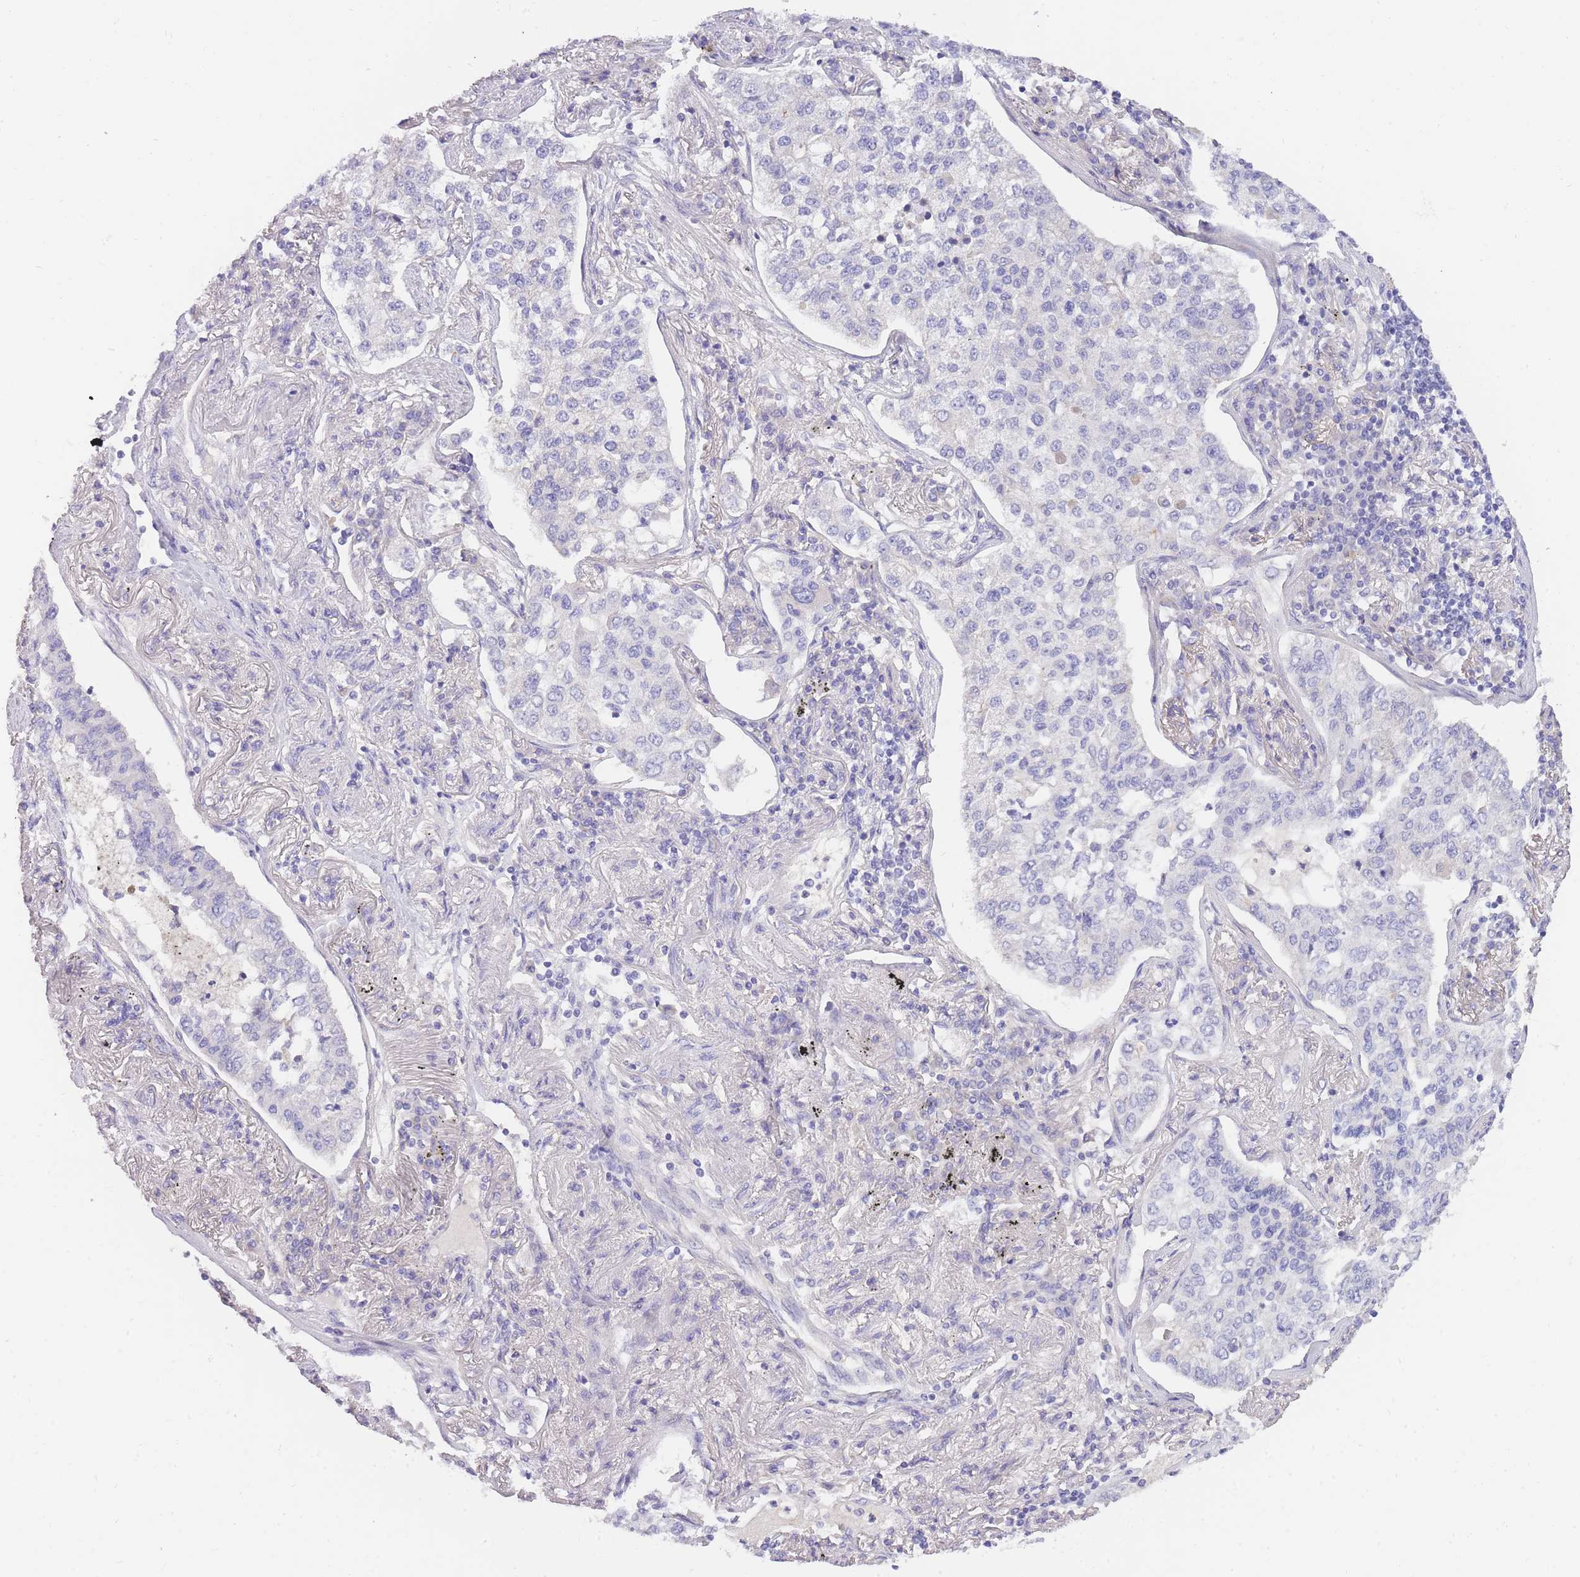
{"staining": {"intensity": "negative", "quantity": "none", "location": "none"}, "tissue": "lung cancer", "cell_type": "Tumor cells", "image_type": "cancer", "snomed": [{"axis": "morphology", "description": "Adenocarcinoma, NOS"}, {"axis": "topography", "description": "Lung"}], "caption": "Immunohistochemistry (IHC) image of neoplastic tissue: human lung cancer (adenocarcinoma) stained with DAB (3,3'-diaminobenzidine) demonstrates no significant protein expression in tumor cells.", "gene": "PRR23B", "patient": {"sex": "male", "age": 49}}